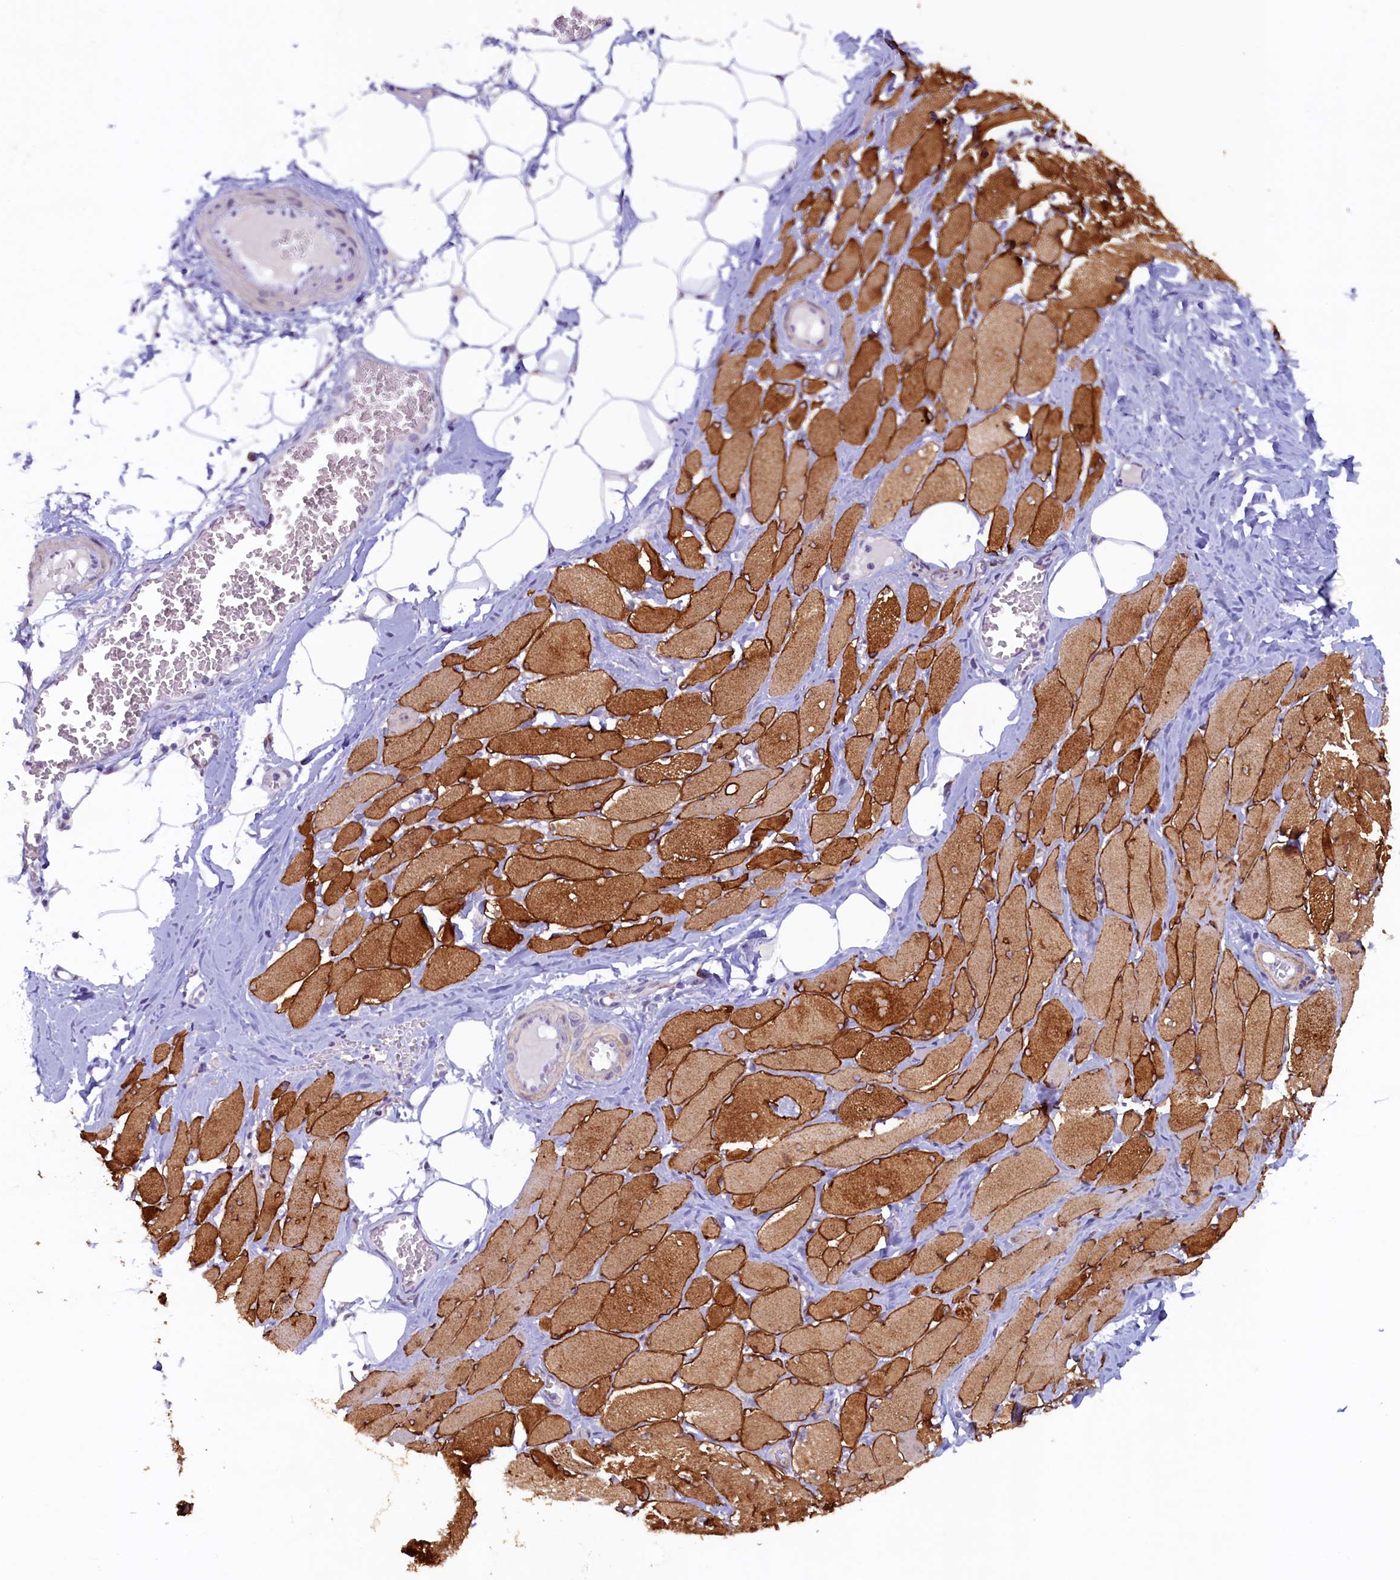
{"staining": {"intensity": "moderate", "quantity": ">75%", "location": "cytoplasmic/membranous"}, "tissue": "skeletal muscle", "cell_type": "Myocytes", "image_type": "normal", "snomed": [{"axis": "morphology", "description": "Normal tissue, NOS"}, {"axis": "morphology", "description": "Basal cell carcinoma"}, {"axis": "topography", "description": "Skeletal muscle"}], "caption": "The histopathology image displays a brown stain indicating the presence of a protein in the cytoplasmic/membranous of myocytes in skeletal muscle.", "gene": "PACSIN3", "patient": {"sex": "female", "age": 64}}